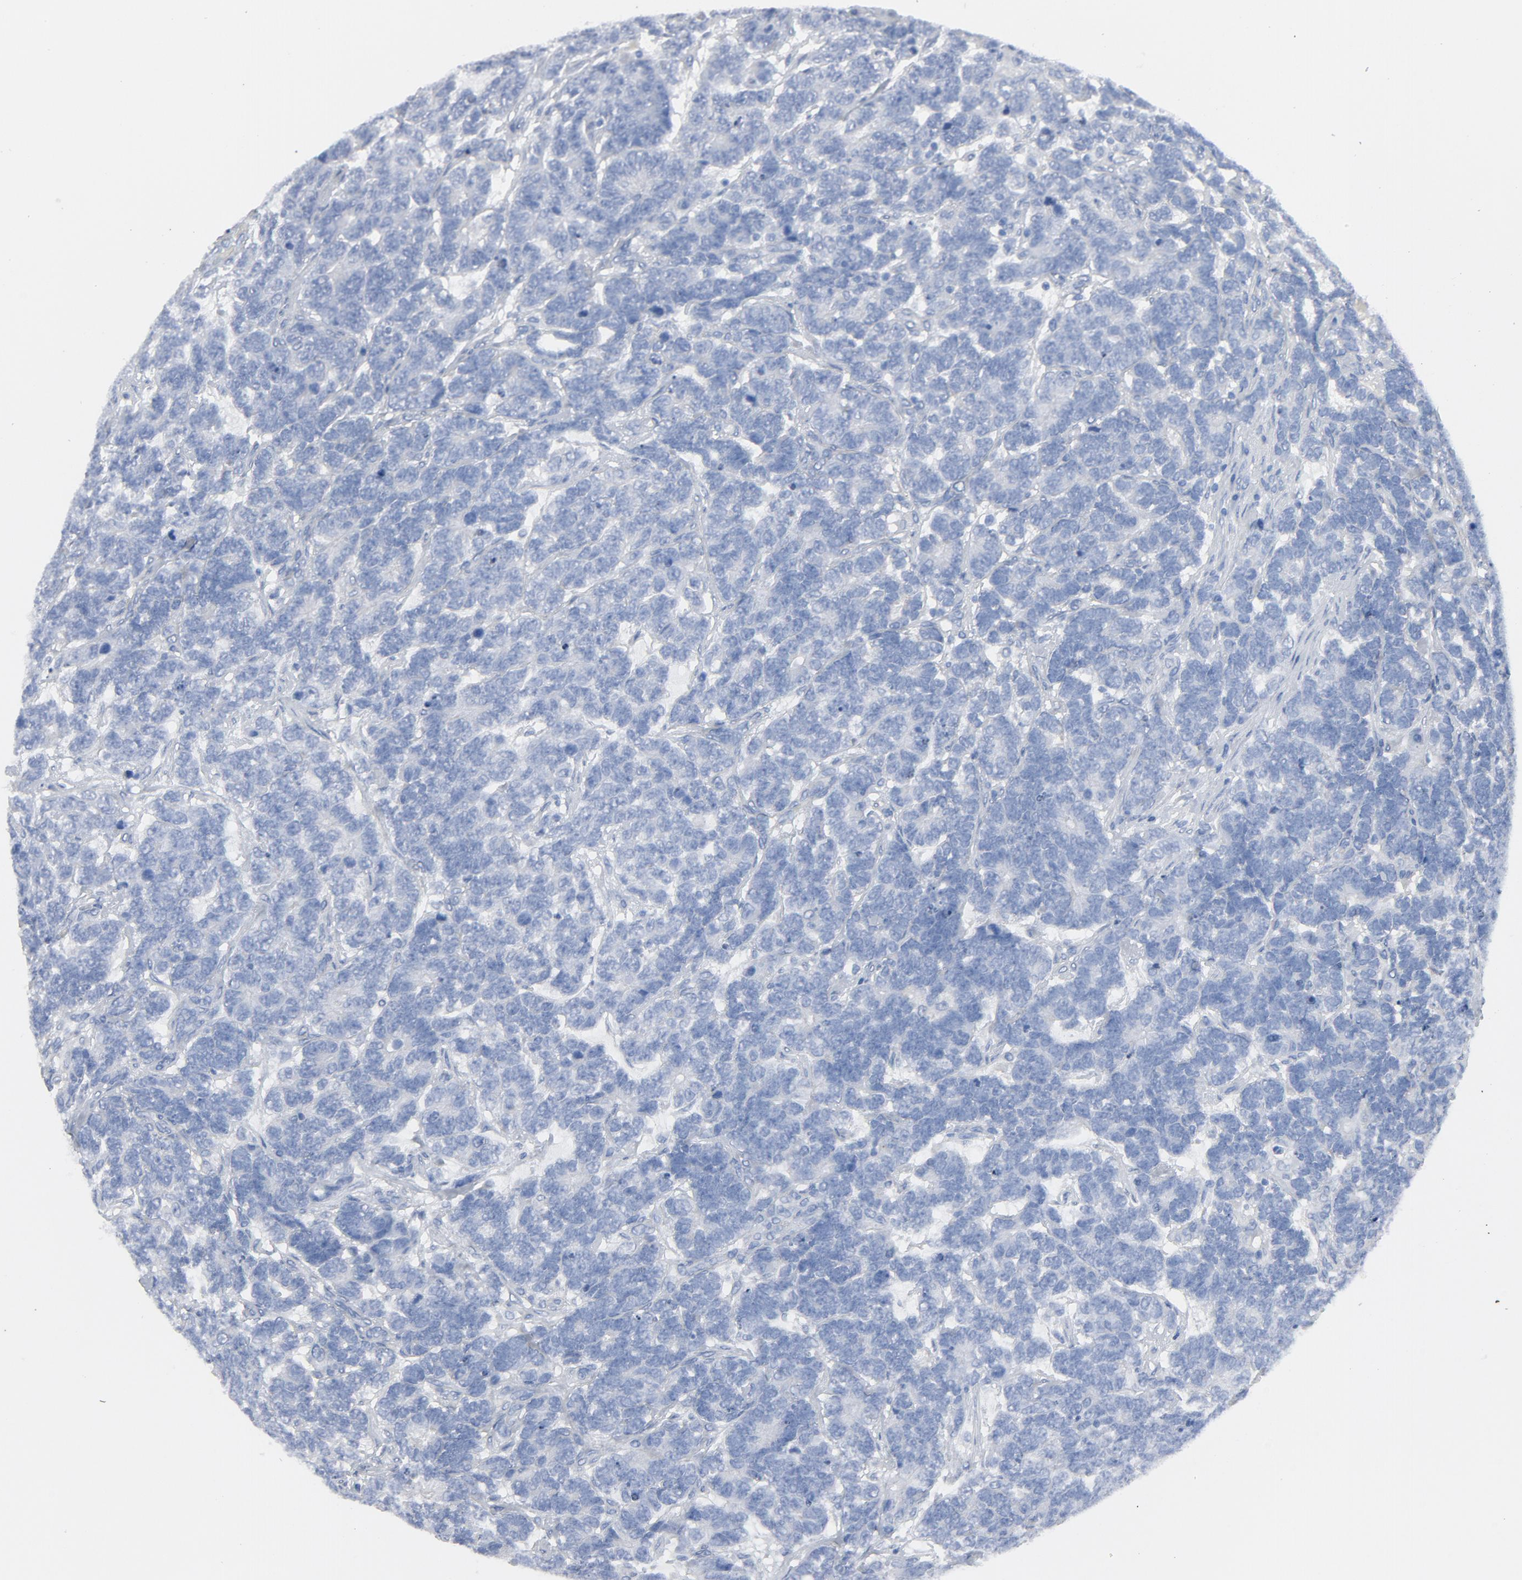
{"staining": {"intensity": "negative", "quantity": "none", "location": "none"}, "tissue": "testis cancer", "cell_type": "Tumor cells", "image_type": "cancer", "snomed": [{"axis": "morphology", "description": "Carcinoma, Embryonal, NOS"}, {"axis": "topography", "description": "Testis"}], "caption": "Immunohistochemistry image of neoplastic tissue: human embryonal carcinoma (testis) stained with DAB (3,3'-diaminobenzidine) demonstrates no significant protein staining in tumor cells. (DAB (3,3'-diaminobenzidine) immunohistochemistry visualized using brightfield microscopy, high magnification).", "gene": "C14orf119", "patient": {"sex": "male", "age": 26}}